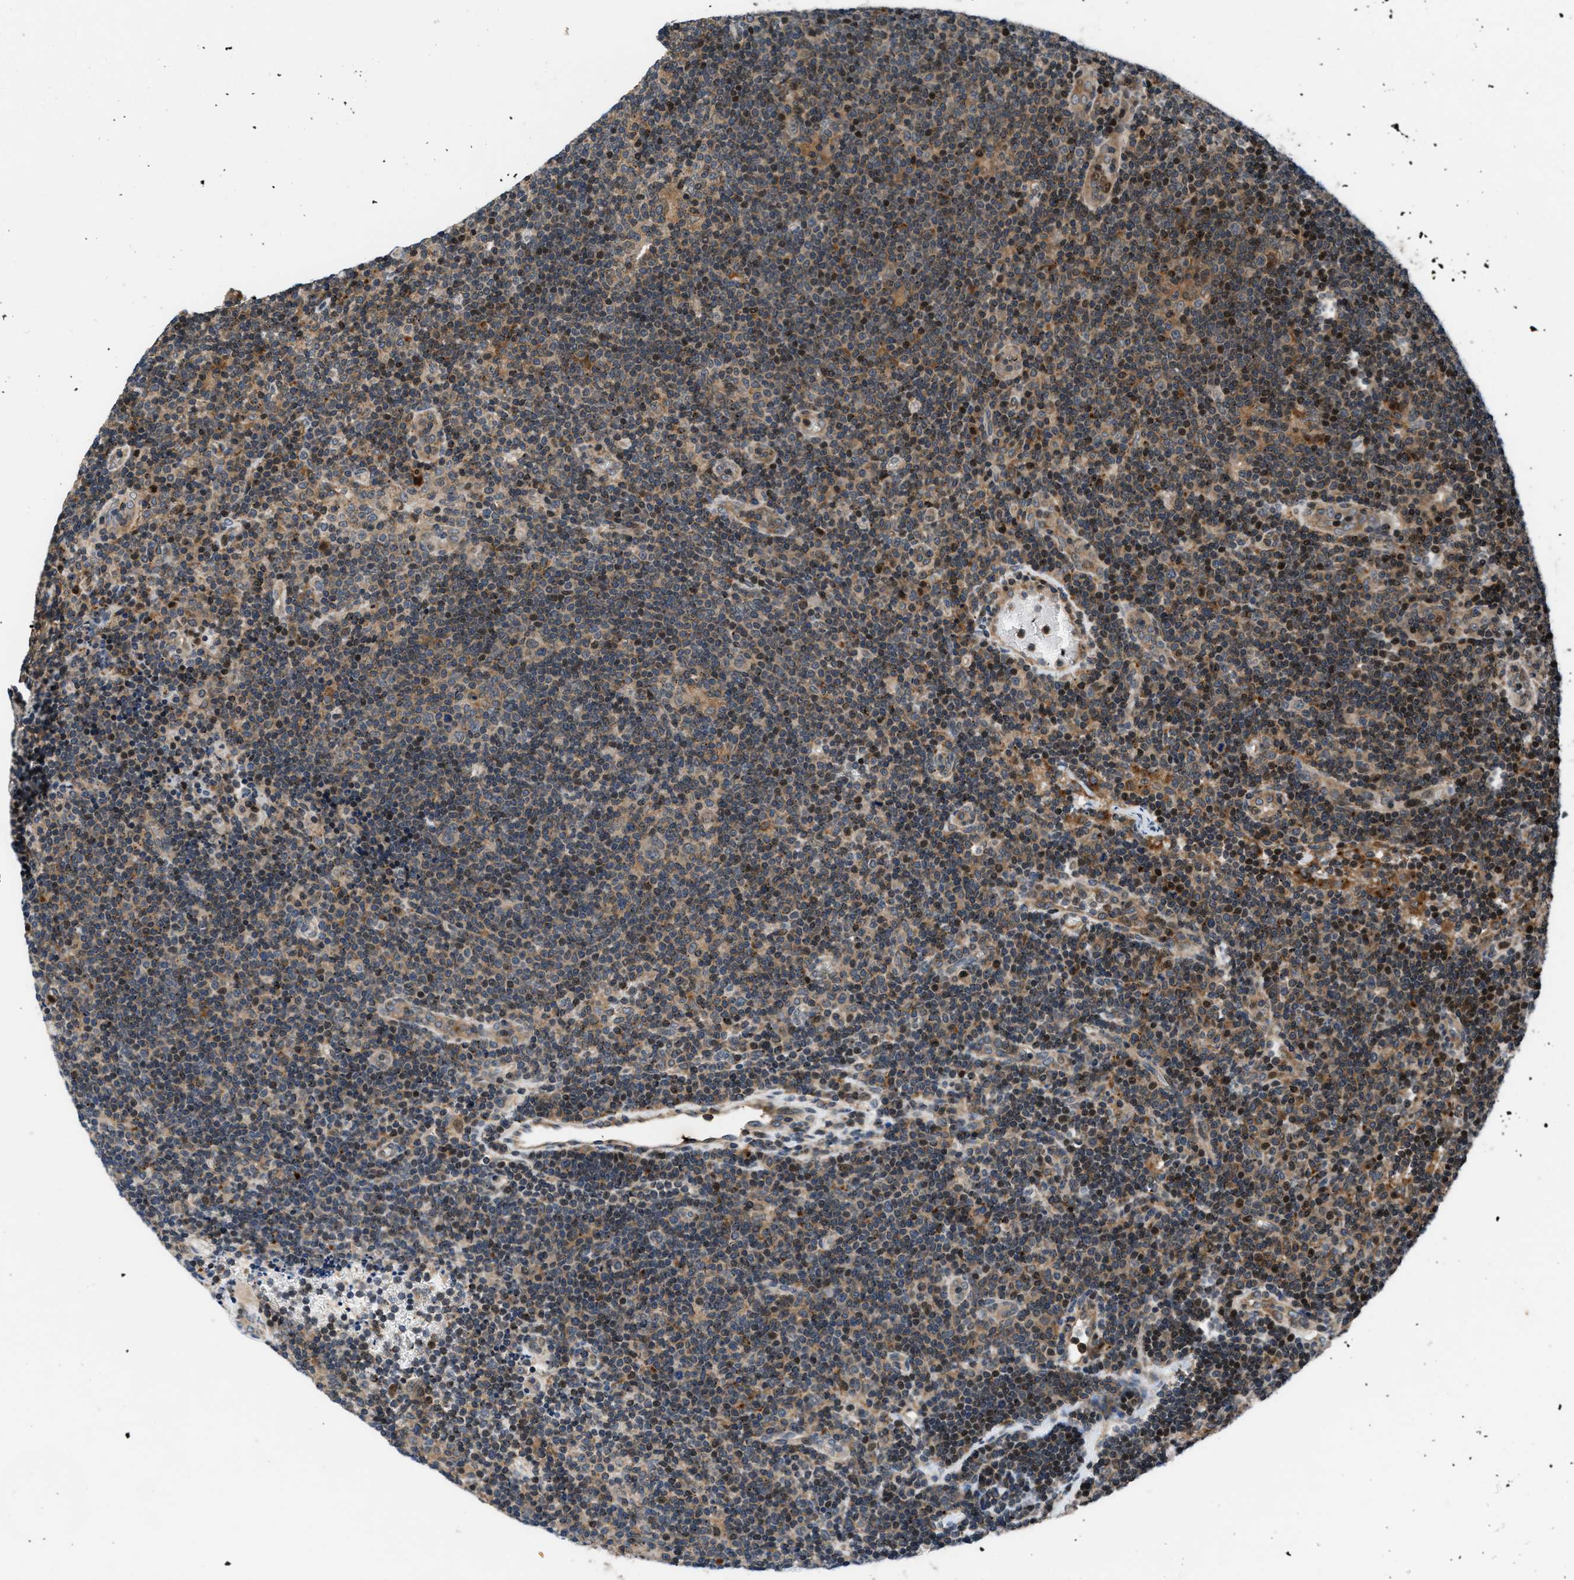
{"staining": {"intensity": "weak", "quantity": ">75%", "location": "cytoplasmic/membranous"}, "tissue": "lymphoma", "cell_type": "Tumor cells", "image_type": "cancer", "snomed": [{"axis": "morphology", "description": "Hodgkin's disease, NOS"}, {"axis": "topography", "description": "Lymph node"}], "caption": "Hodgkin's disease was stained to show a protein in brown. There is low levels of weak cytoplasmic/membranous positivity in approximately >75% of tumor cells.", "gene": "CTBS", "patient": {"sex": "female", "age": 57}}